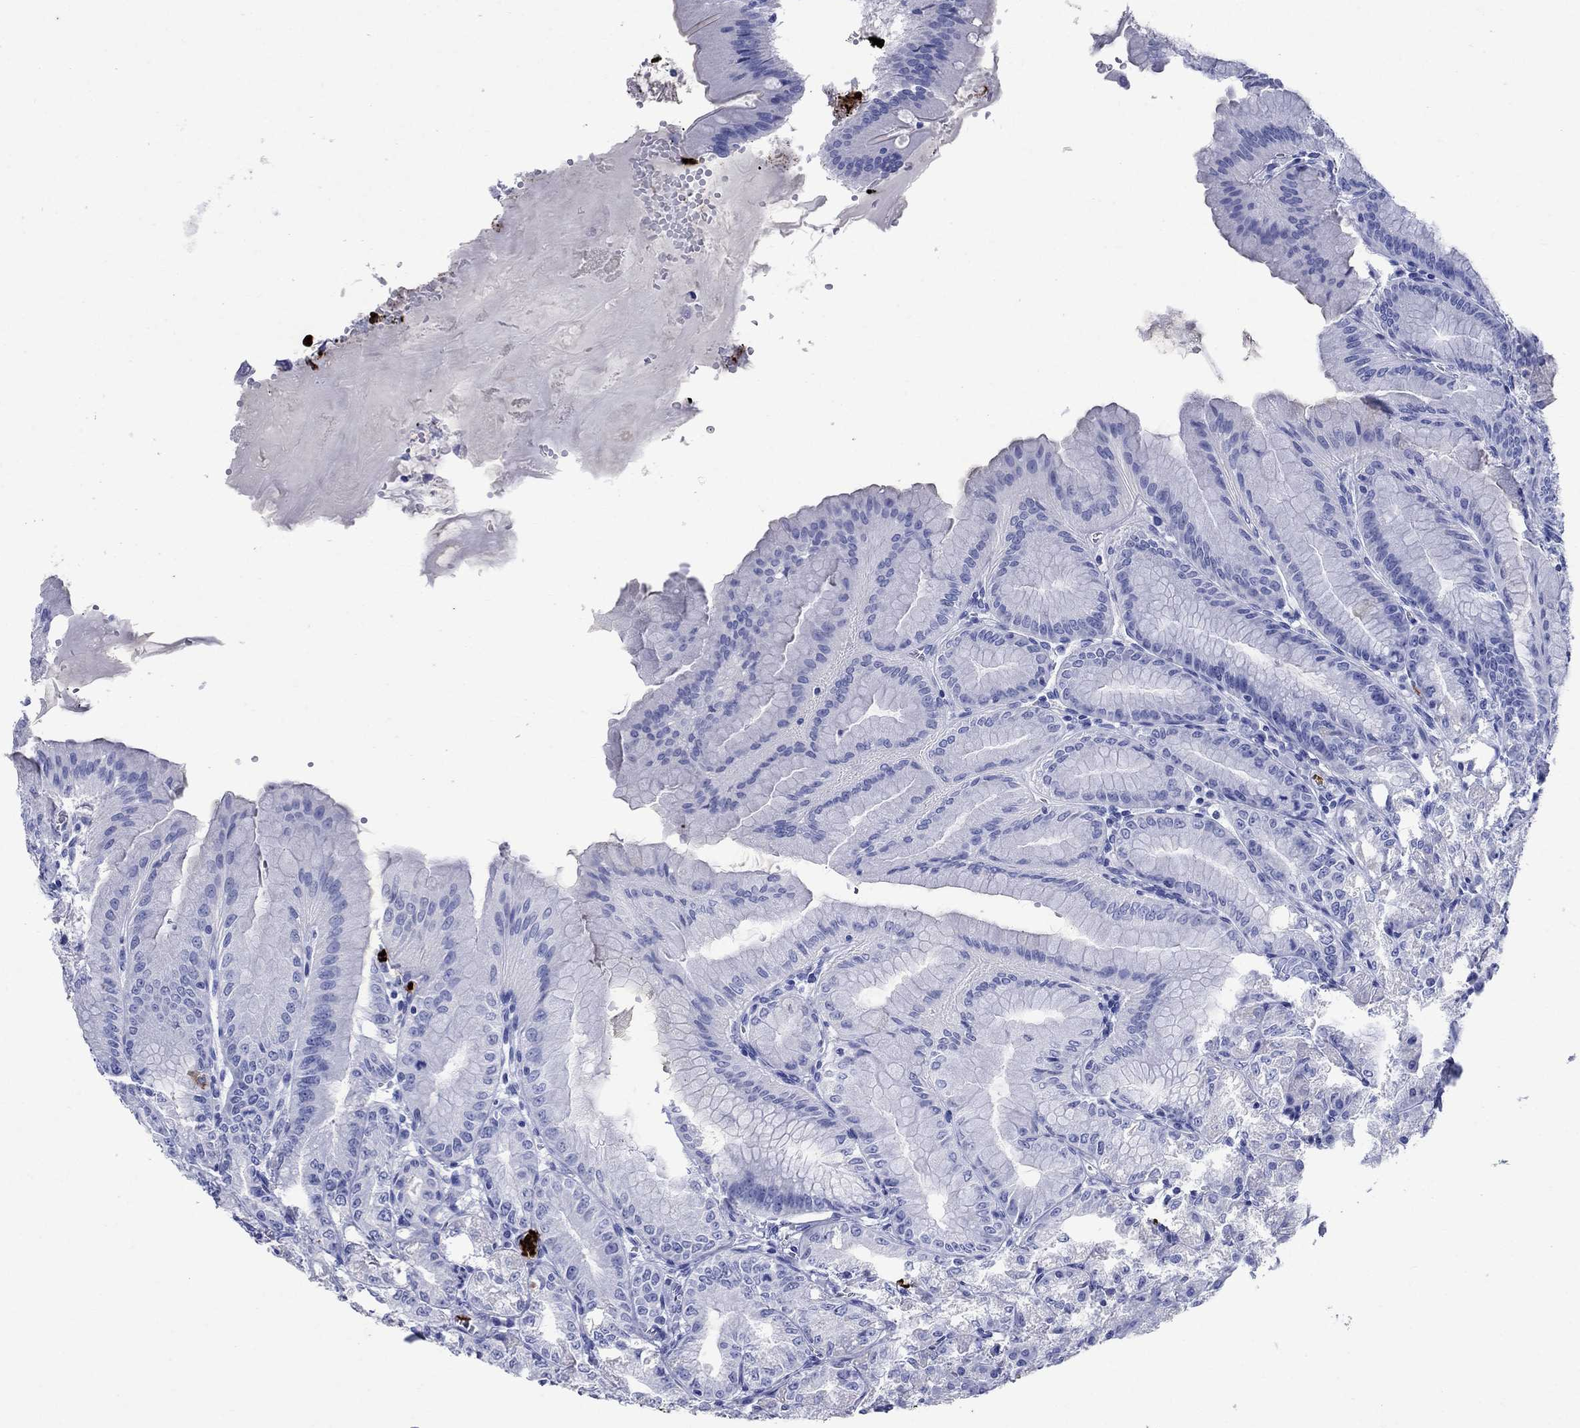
{"staining": {"intensity": "negative", "quantity": "none", "location": "none"}, "tissue": "stomach", "cell_type": "Glandular cells", "image_type": "normal", "snomed": [{"axis": "morphology", "description": "Normal tissue, NOS"}, {"axis": "topography", "description": "Stomach"}], "caption": "Immunohistochemistry histopathology image of benign stomach: human stomach stained with DAB demonstrates no significant protein expression in glandular cells.", "gene": "AZU1", "patient": {"sex": "male", "age": 71}}